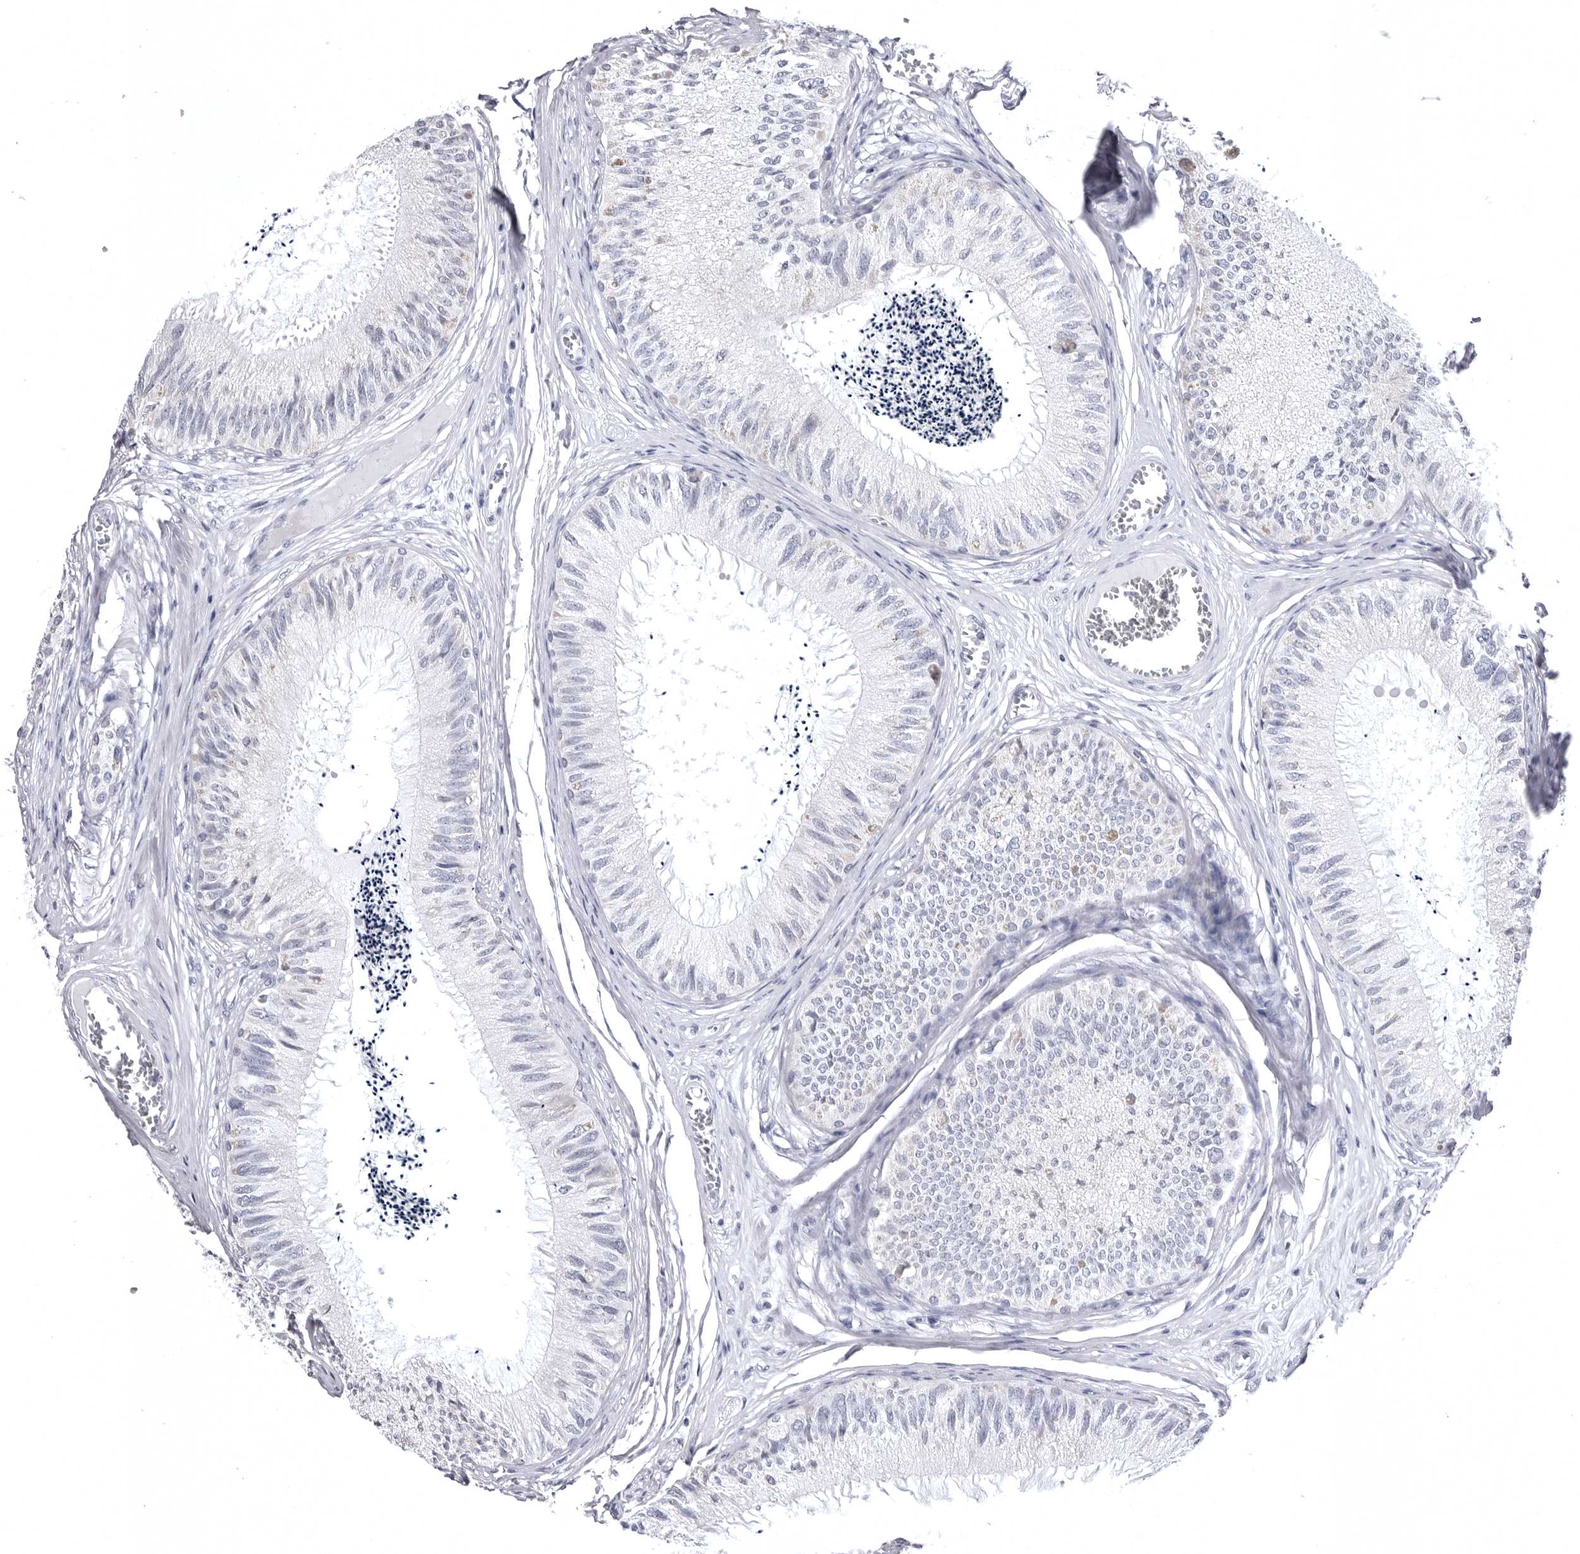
{"staining": {"intensity": "moderate", "quantity": "25%-75%", "location": "cytoplasmic/membranous"}, "tissue": "epididymis", "cell_type": "Glandular cells", "image_type": "normal", "snomed": [{"axis": "morphology", "description": "Normal tissue, NOS"}, {"axis": "topography", "description": "Epididymis"}], "caption": "A medium amount of moderate cytoplasmic/membranous positivity is present in about 25%-75% of glandular cells in benign epididymis. (Brightfield microscopy of DAB IHC at high magnification).", "gene": "STAP2", "patient": {"sex": "male", "age": 79}}